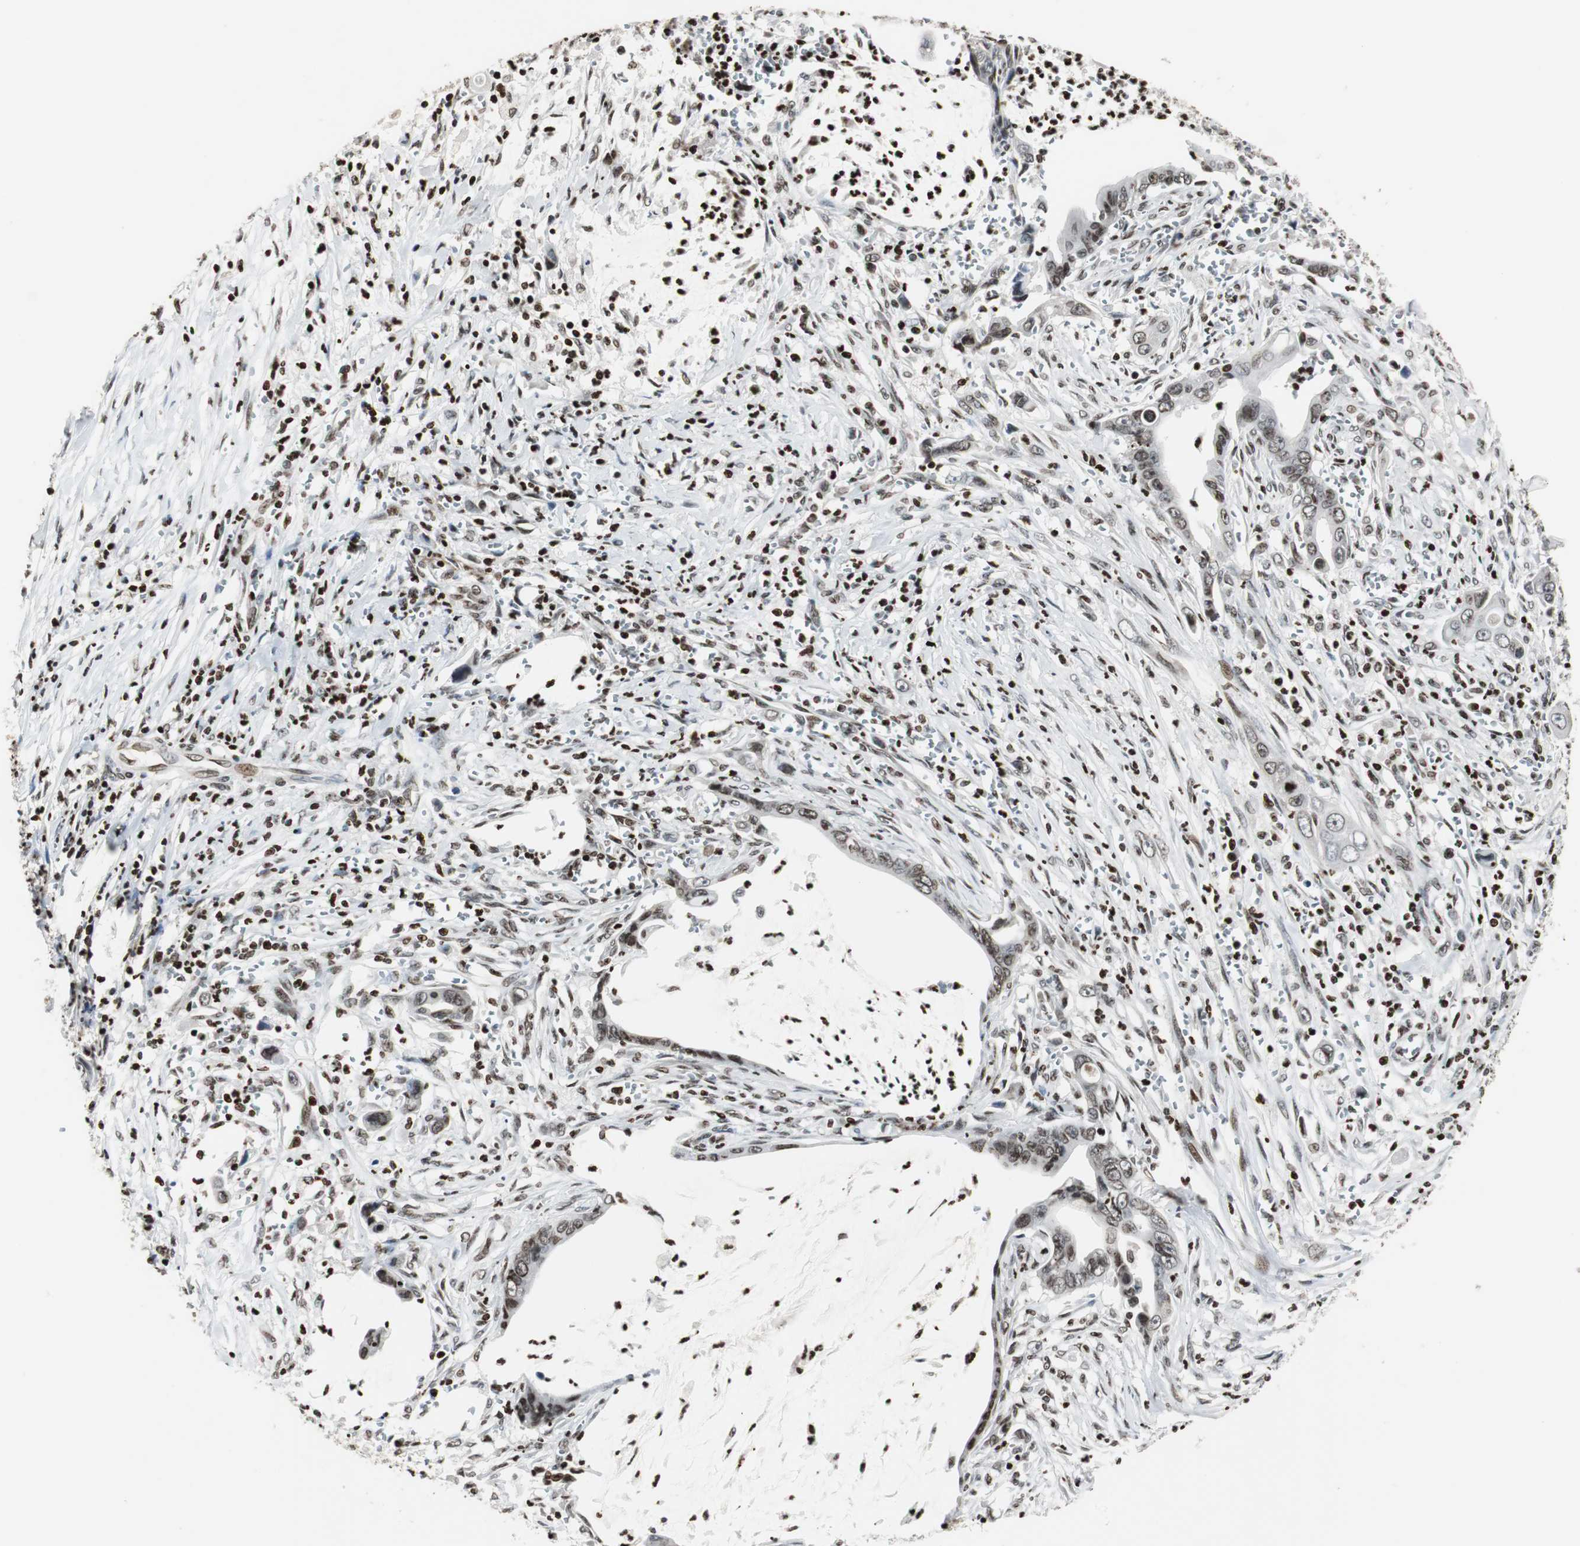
{"staining": {"intensity": "moderate", "quantity": ">75%", "location": "nuclear"}, "tissue": "pancreatic cancer", "cell_type": "Tumor cells", "image_type": "cancer", "snomed": [{"axis": "morphology", "description": "Adenocarcinoma, NOS"}, {"axis": "topography", "description": "Pancreas"}], "caption": "DAB immunohistochemical staining of pancreatic adenocarcinoma displays moderate nuclear protein expression in about >75% of tumor cells. (Brightfield microscopy of DAB IHC at high magnification).", "gene": "PAXIP1", "patient": {"sex": "male", "age": 59}}